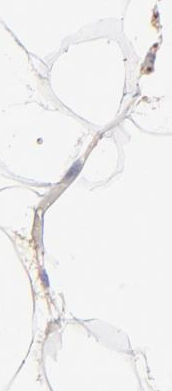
{"staining": {"intensity": "negative", "quantity": "none", "location": "none"}, "tissue": "adipose tissue", "cell_type": "Adipocytes", "image_type": "normal", "snomed": [{"axis": "morphology", "description": "Normal tissue, NOS"}, {"axis": "morphology", "description": "Duct carcinoma"}, {"axis": "topography", "description": "Breast"}, {"axis": "topography", "description": "Adipose tissue"}], "caption": "This micrograph is of normal adipose tissue stained with immunohistochemistry to label a protein in brown with the nuclei are counter-stained blue. There is no staining in adipocytes.", "gene": "HP", "patient": {"sex": "female", "age": 37}}